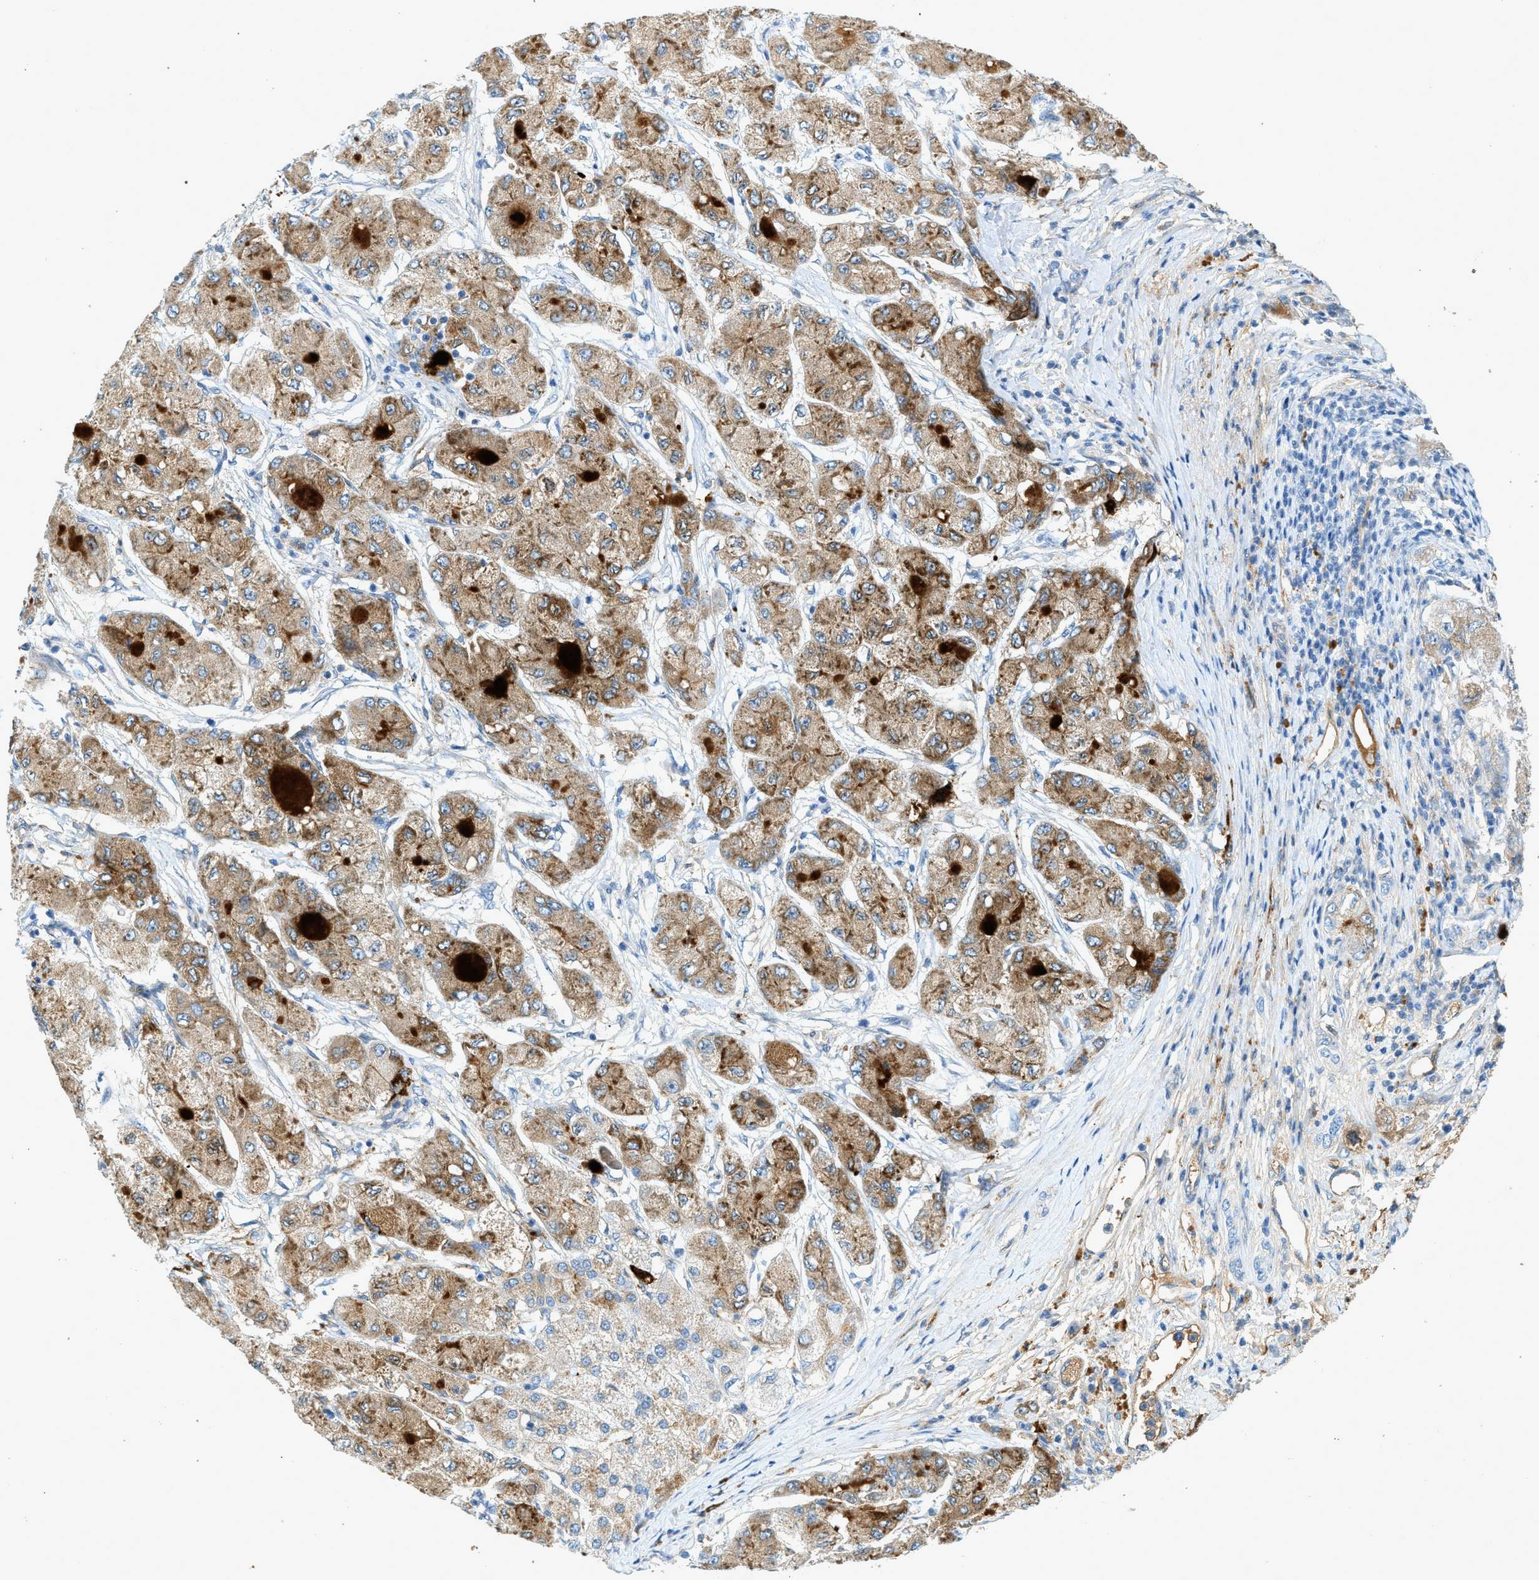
{"staining": {"intensity": "moderate", "quantity": ">75%", "location": "cytoplasmic/membranous"}, "tissue": "liver cancer", "cell_type": "Tumor cells", "image_type": "cancer", "snomed": [{"axis": "morphology", "description": "Carcinoma, Hepatocellular, NOS"}, {"axis": "topography", "description": "Liver"}], "caption": "A brown stain shows moderate cytoplasmic/membranous staining of a protein in hepatocellular carcinoma (liver) tumor cells. (brown staining indicates protein expression, while blue staining denotes nuclei).", "gene": "F2", "patient": {"sex": "male", "age": 80}}